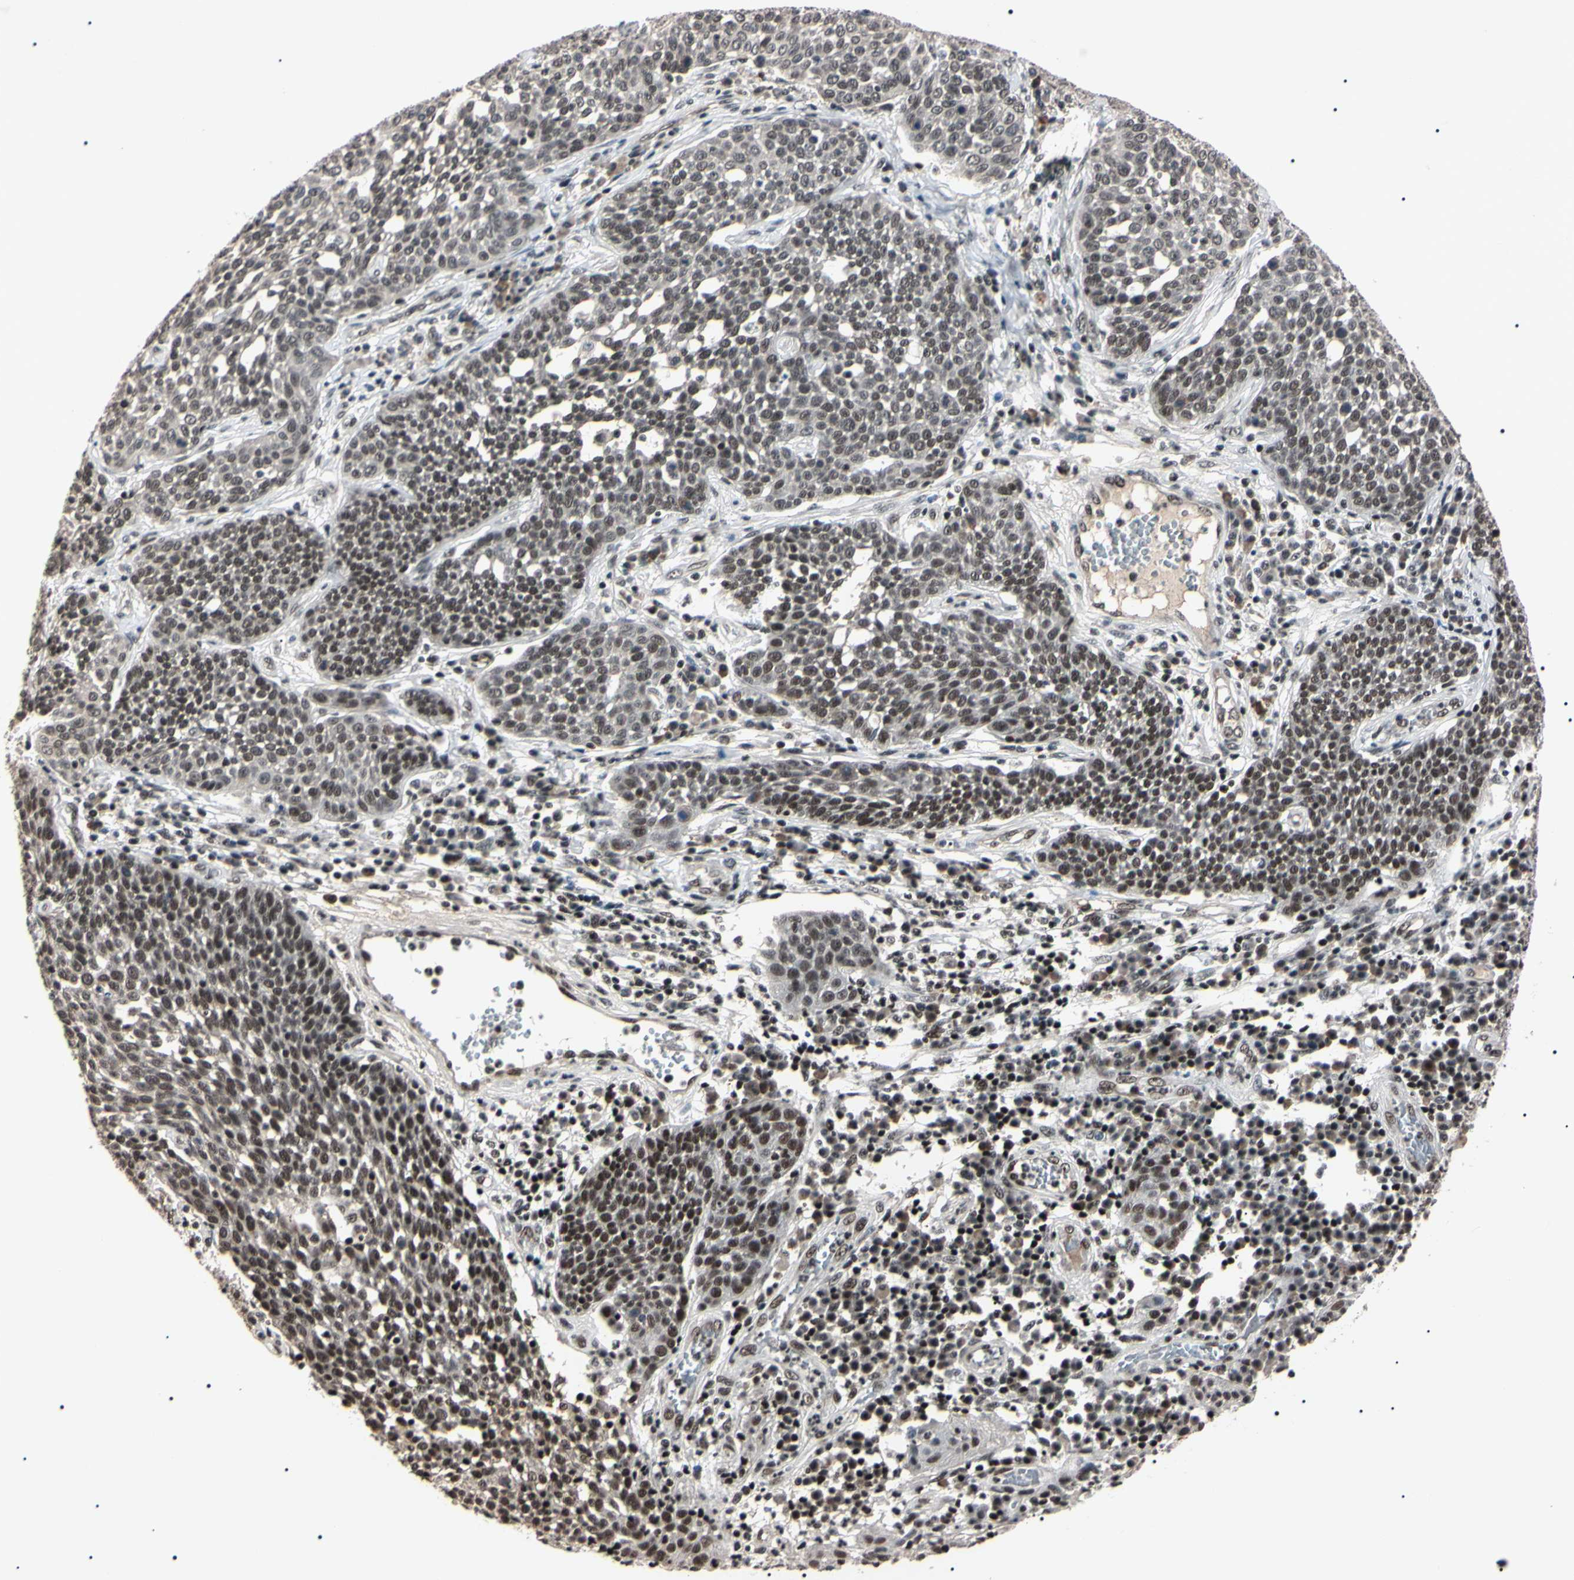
{"staining": {"intensity": "moderate", "quantity": "25%-75%", "location": "nuclear"}, "tissue": "cervical cancer", "cell_type": "Tumor cells", "image_type": "cancer", "snomed": [{"axis": "morphology", "description": "Squamous cell carcinoma, NOS"}, {"axis": "topography", "description": "Cervix"}], "caption": "The photomicrograph shows immunohistochemical staining of cervical cancer (squamous cell carcinoma). There is moderate nuclear expression is identified in about 25%-75% of tumor cells. The staining was performed using DAB, with brown indicating positive protein expression. Nuclei are stained blue with hematoxylin.", "gene": "YY1", "patient": {"sex": "female", "age": 34}}